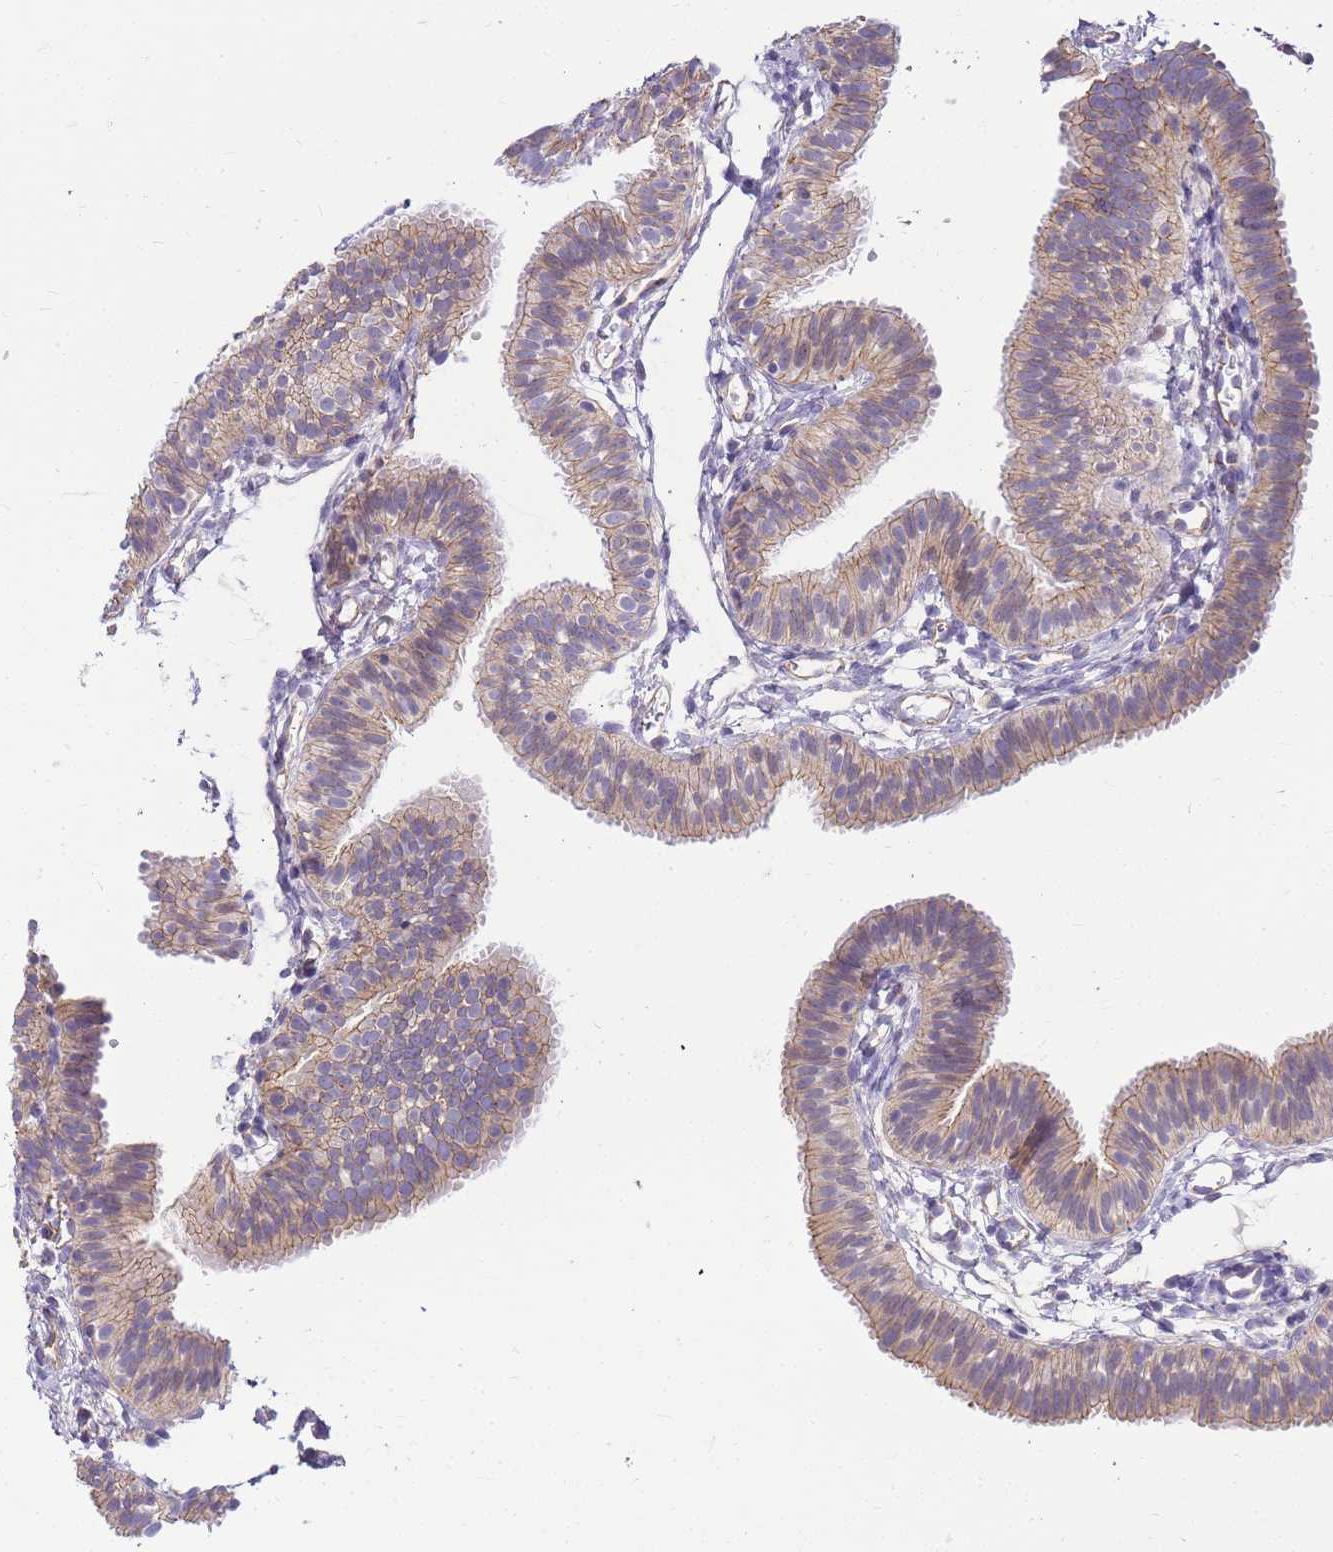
{"staining": {"intensity": "weak", "quantity": "25%-75%", "location": "cytoplasmic/membranous"}, "tissue": "fallopian tube", "cell_type": "Glandular cells", "image_type": "normal", "snomed": [{"axis": "morphology", "description": "Normal tissue, NOS"}, {"axis": "topography", "description": "Fallopian tube"}], "caption": "This photomicrograph displays IHC staining of benign fallopian tube, with low weak cytoplasmic/membranous positivity in approximately 25%-75% of glandular cells.", "gene": "CLBA1", "patient": {"sex": "female", "age": 35}}